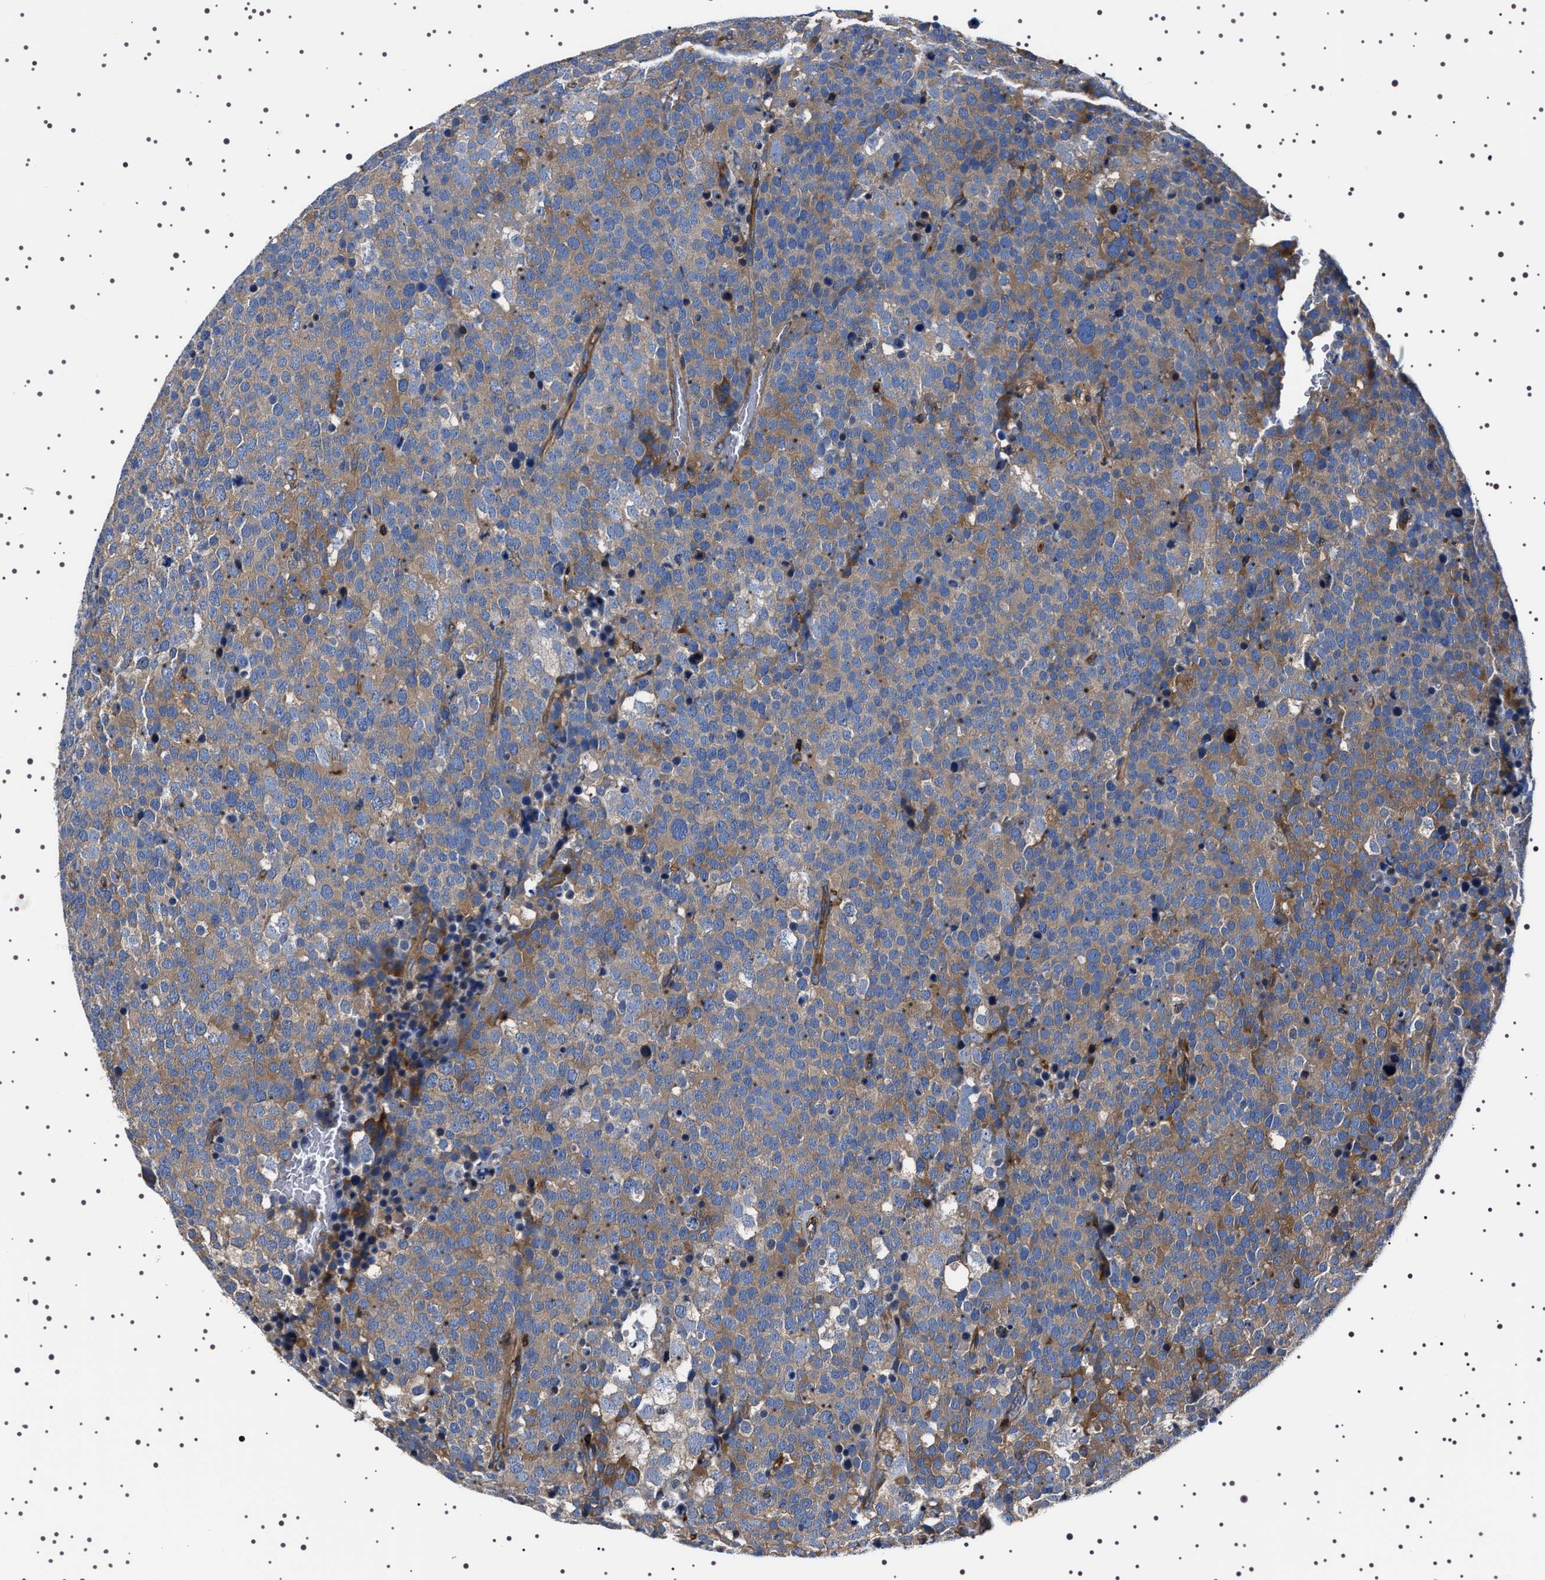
{"staining": {"intensity": "moderate", "quantity": "25%-75%", "location": "cytoplasmic/membranous"}, "tissue": "testis cancer", "cell_type": "Tumor cells", "image_type": "cancer", "snomed": [{"axis": "morphology", "description": "Seminoma, NOS"}, {"axis": "topography", "description": "Testis"}], "caption": "Moderate cytoplasmic/membranous protein staining is appreciated in approximately 25%-75% of tumor cells in testis cancer (seminoma).", "gene": "WDR1", "patient": {"sex": "male", "age": 71}}